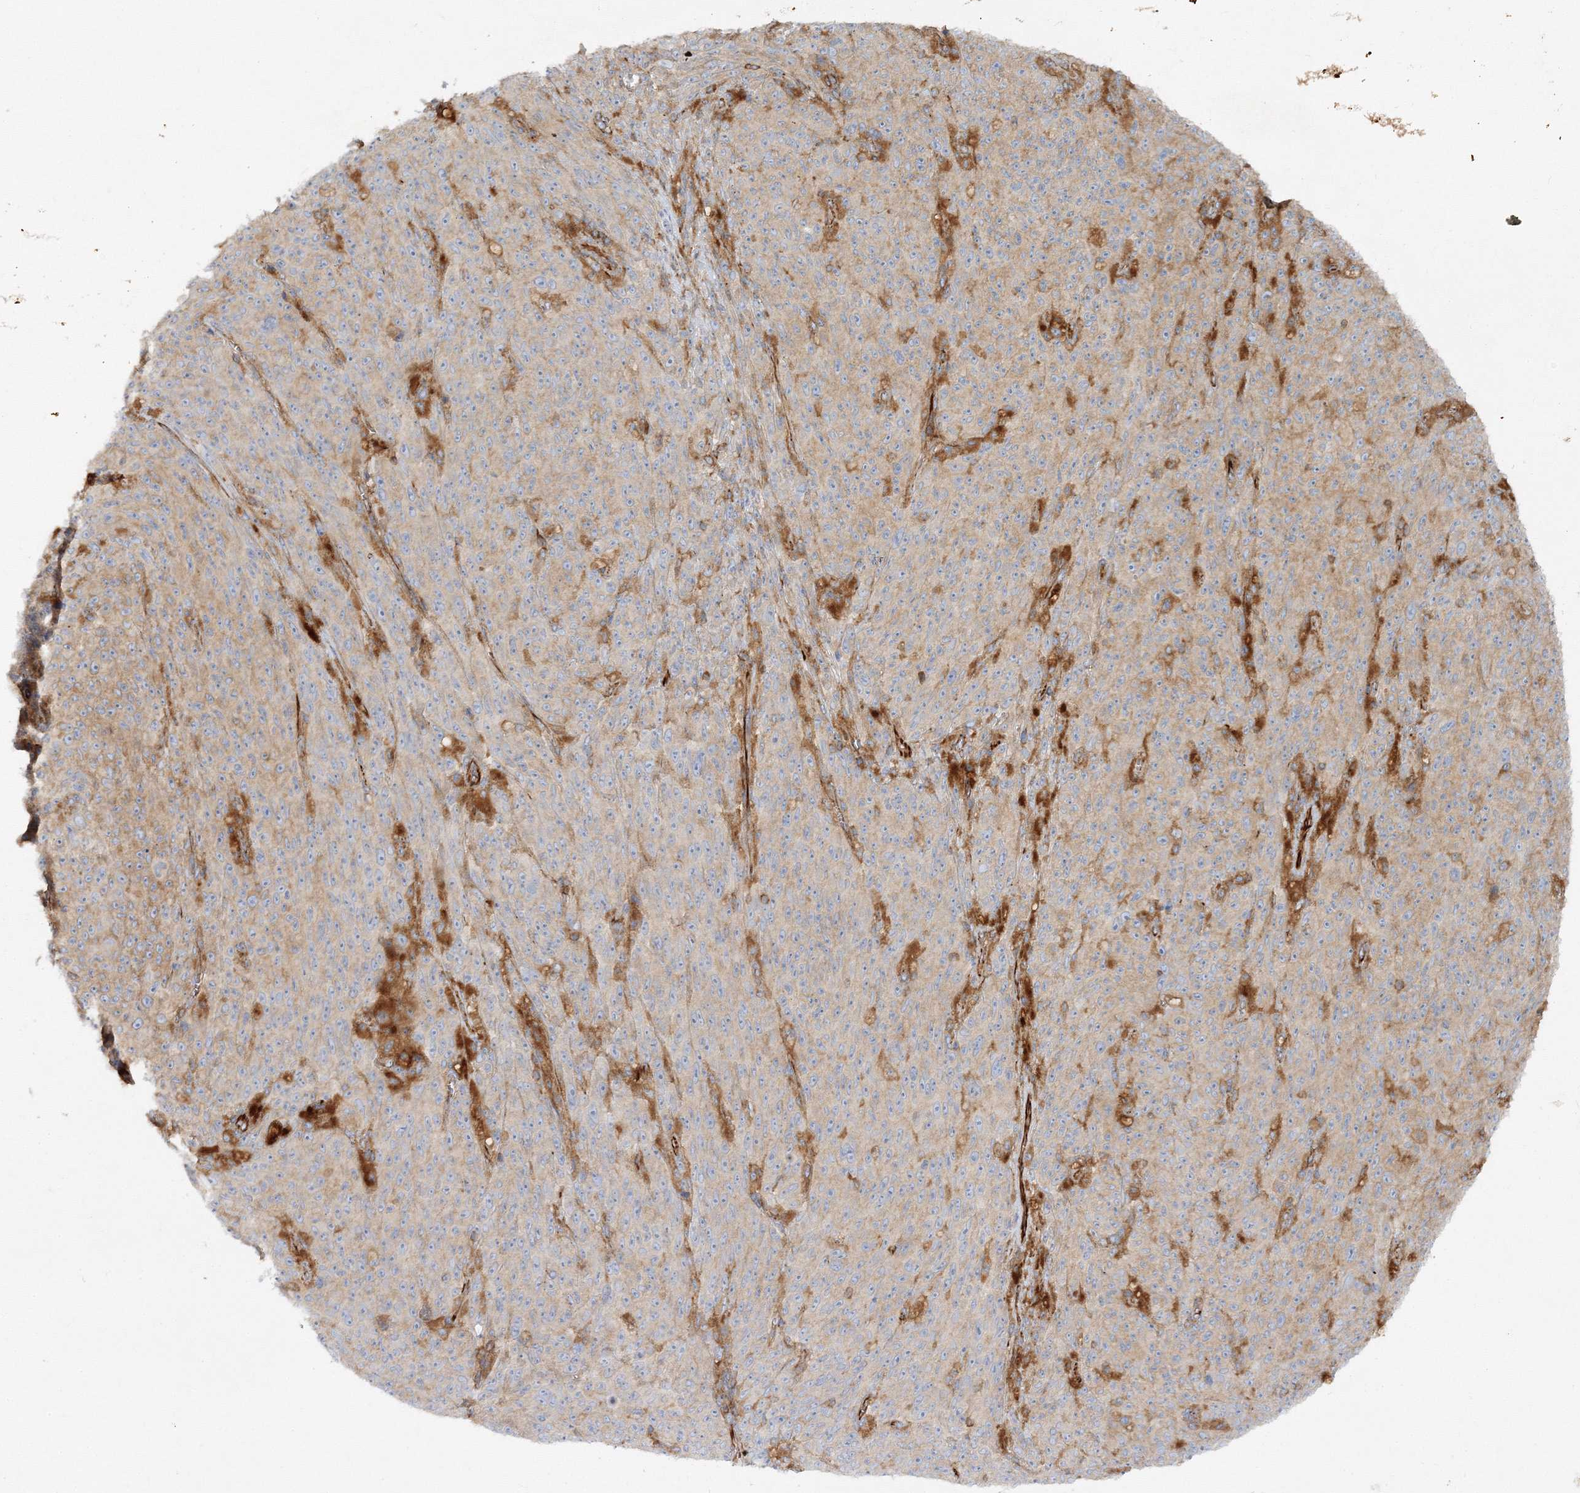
{"staining": {"intensity": "weak", "quantity": ">75%", "location": "cytoplasmic/membranous"}, "tissue": "melanoma", "cell_type": "Tumor cells", "image_type": "cancer", "snomed": [{"axis": "morphology", "description": "Malignant melanoma, NOS"}, {"axis": "topography", "description": "Skin"}], "caption": "A brown stain shows weak cytoplasmic/membranous expression of a protein in melanoma tumor cells.", "gene": "WDR37", "patient": {"sex": "female", "age": 82}}